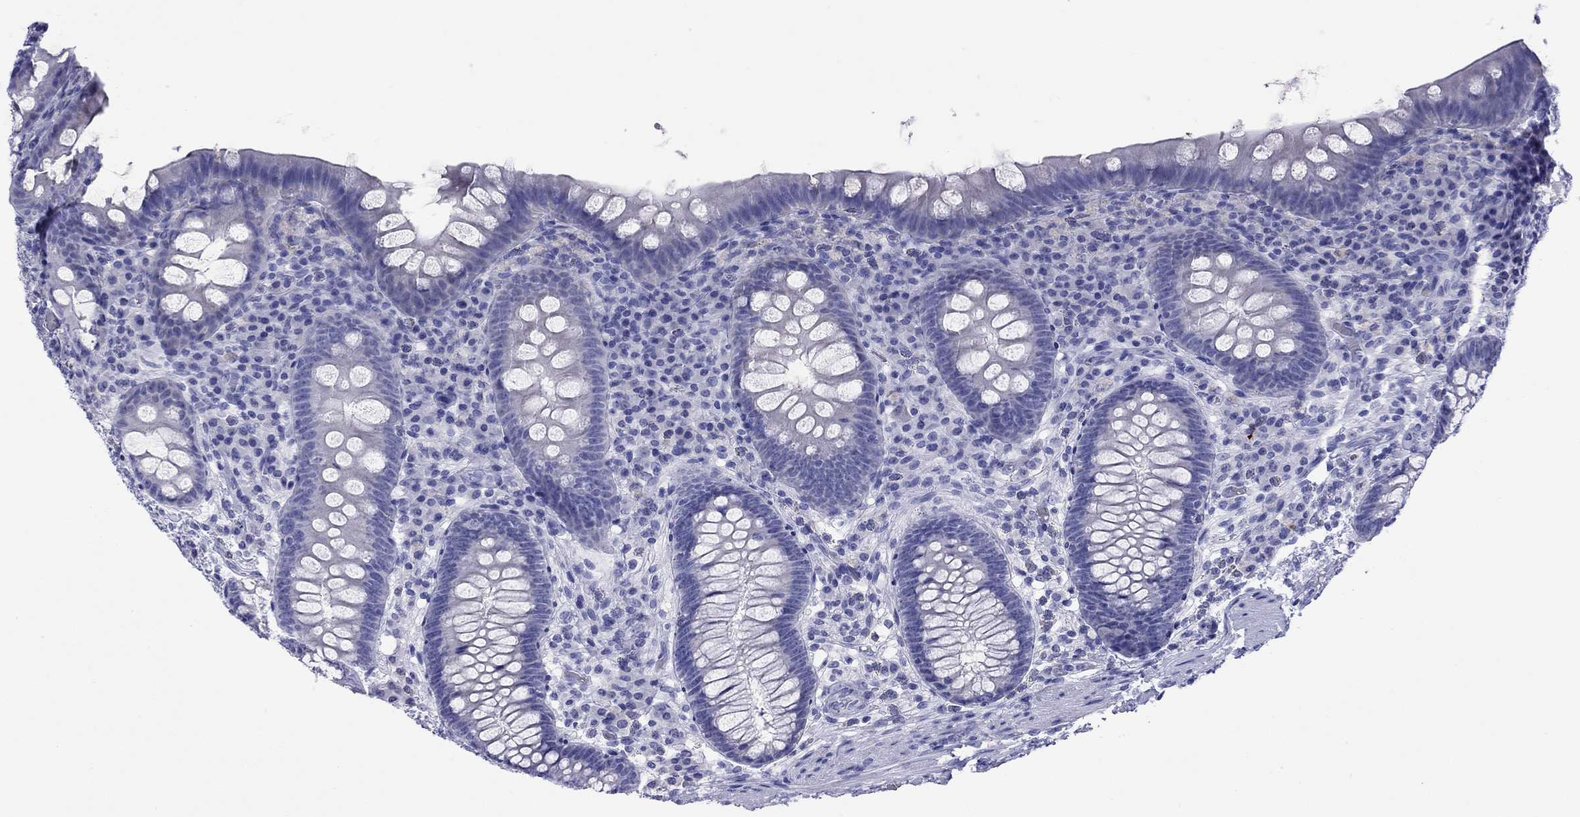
{"staining": {"intensity": "negative", "quantity": "none", "location": "none"}, "tissue": "appendix", "cell_type": "Glandular cells", "image_type": "normal", "snomed": [{"axis": "morphology", "description": "Normal tissue, NOS"}, {"axis": "topography", "description": "Appendix"}], "caption": "Appendix was stained to show a protein in brown. There is no significant expression in glandular cells. (IHC, brightfield microscopy, high magnification).", "gene": "FIGLA", "patient": {"sex": "male", "age": 71}}